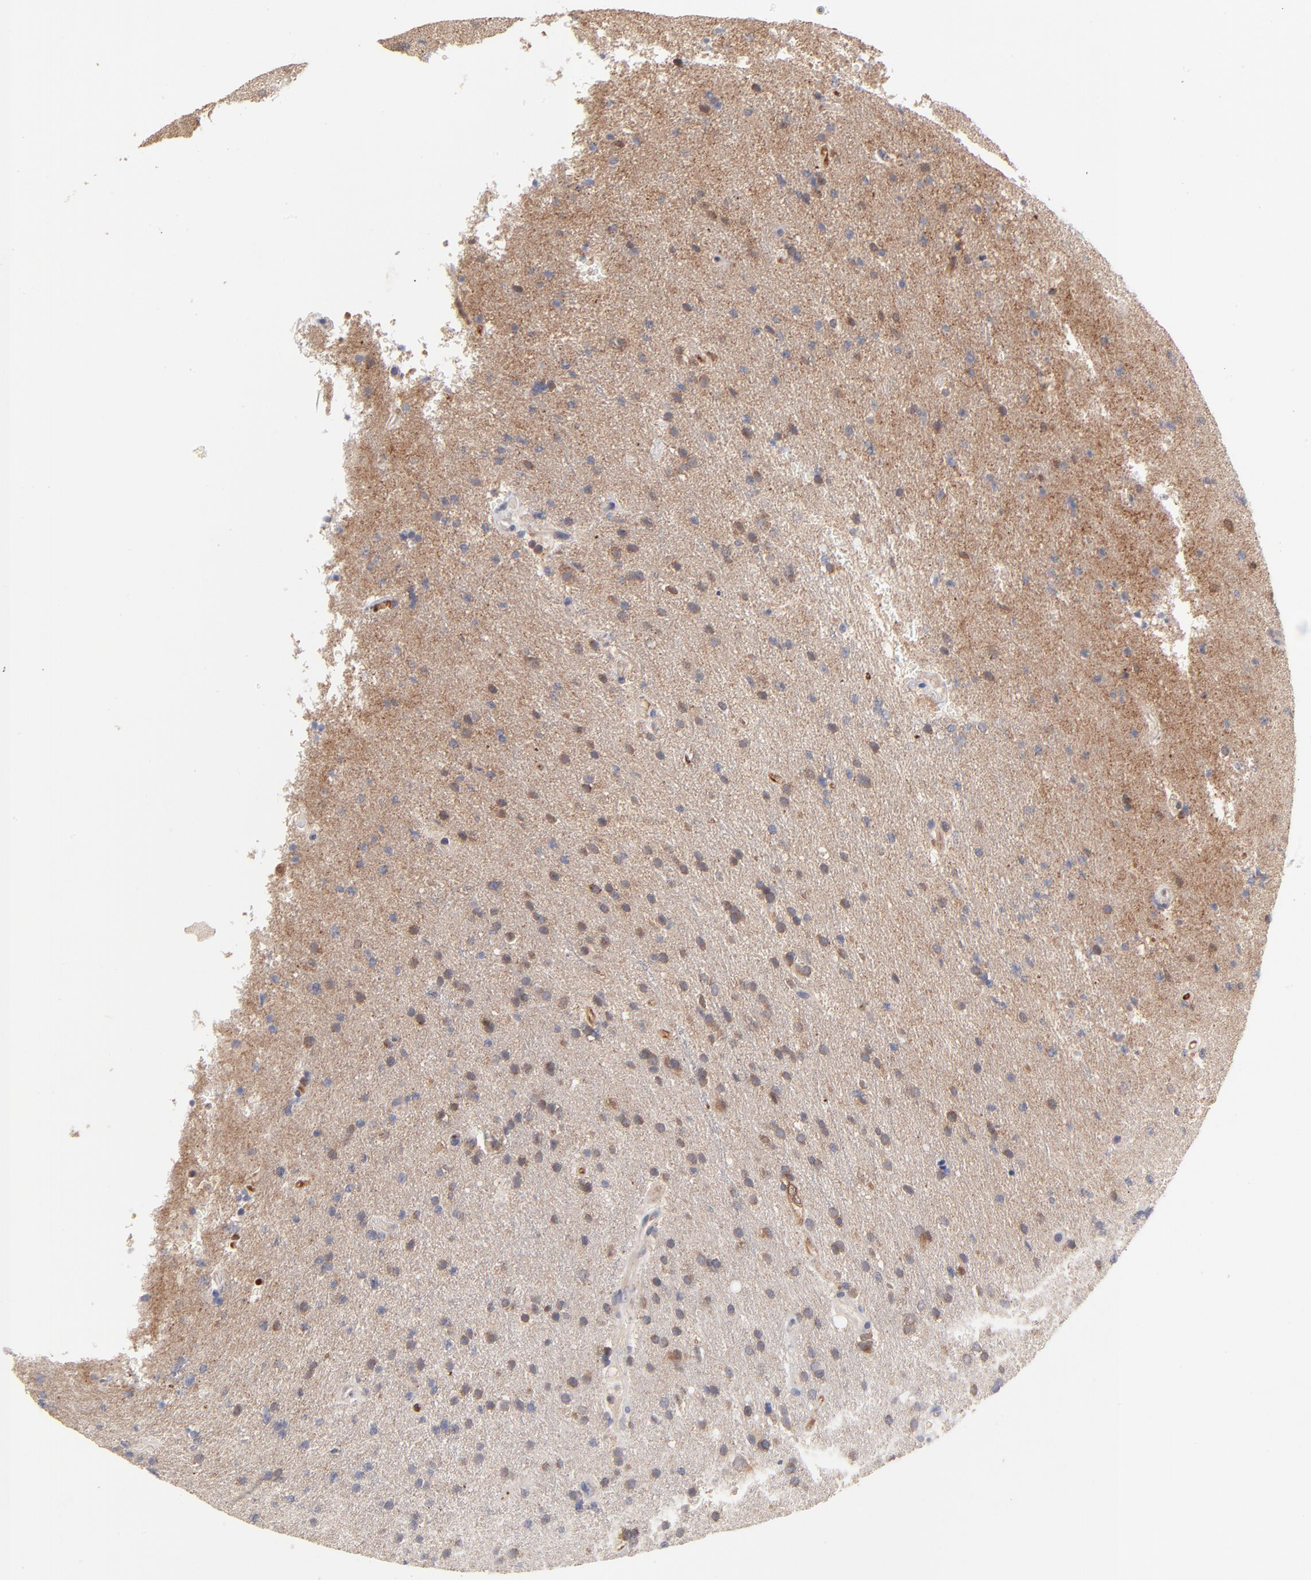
{"staining": {"intensity": "weak", "quantity": ">75%", "location": "cytoplasmic/membranous"}, "tissue": "glioma", "cell_type": "Tumor cells", "image_type": "cancer", "snomed": [{"axis": "morphology", "description": "Glioma, malignant, High grade"}, {"axis": "topography", "description": "Brain"}], "caption": "A brown stain highlights weak cytoplasmic/membranous positivity of a protein in human glioma tumor cells.", "gene": "IVNS1ABP", "patient": {"sex": "male", "age": 33}}